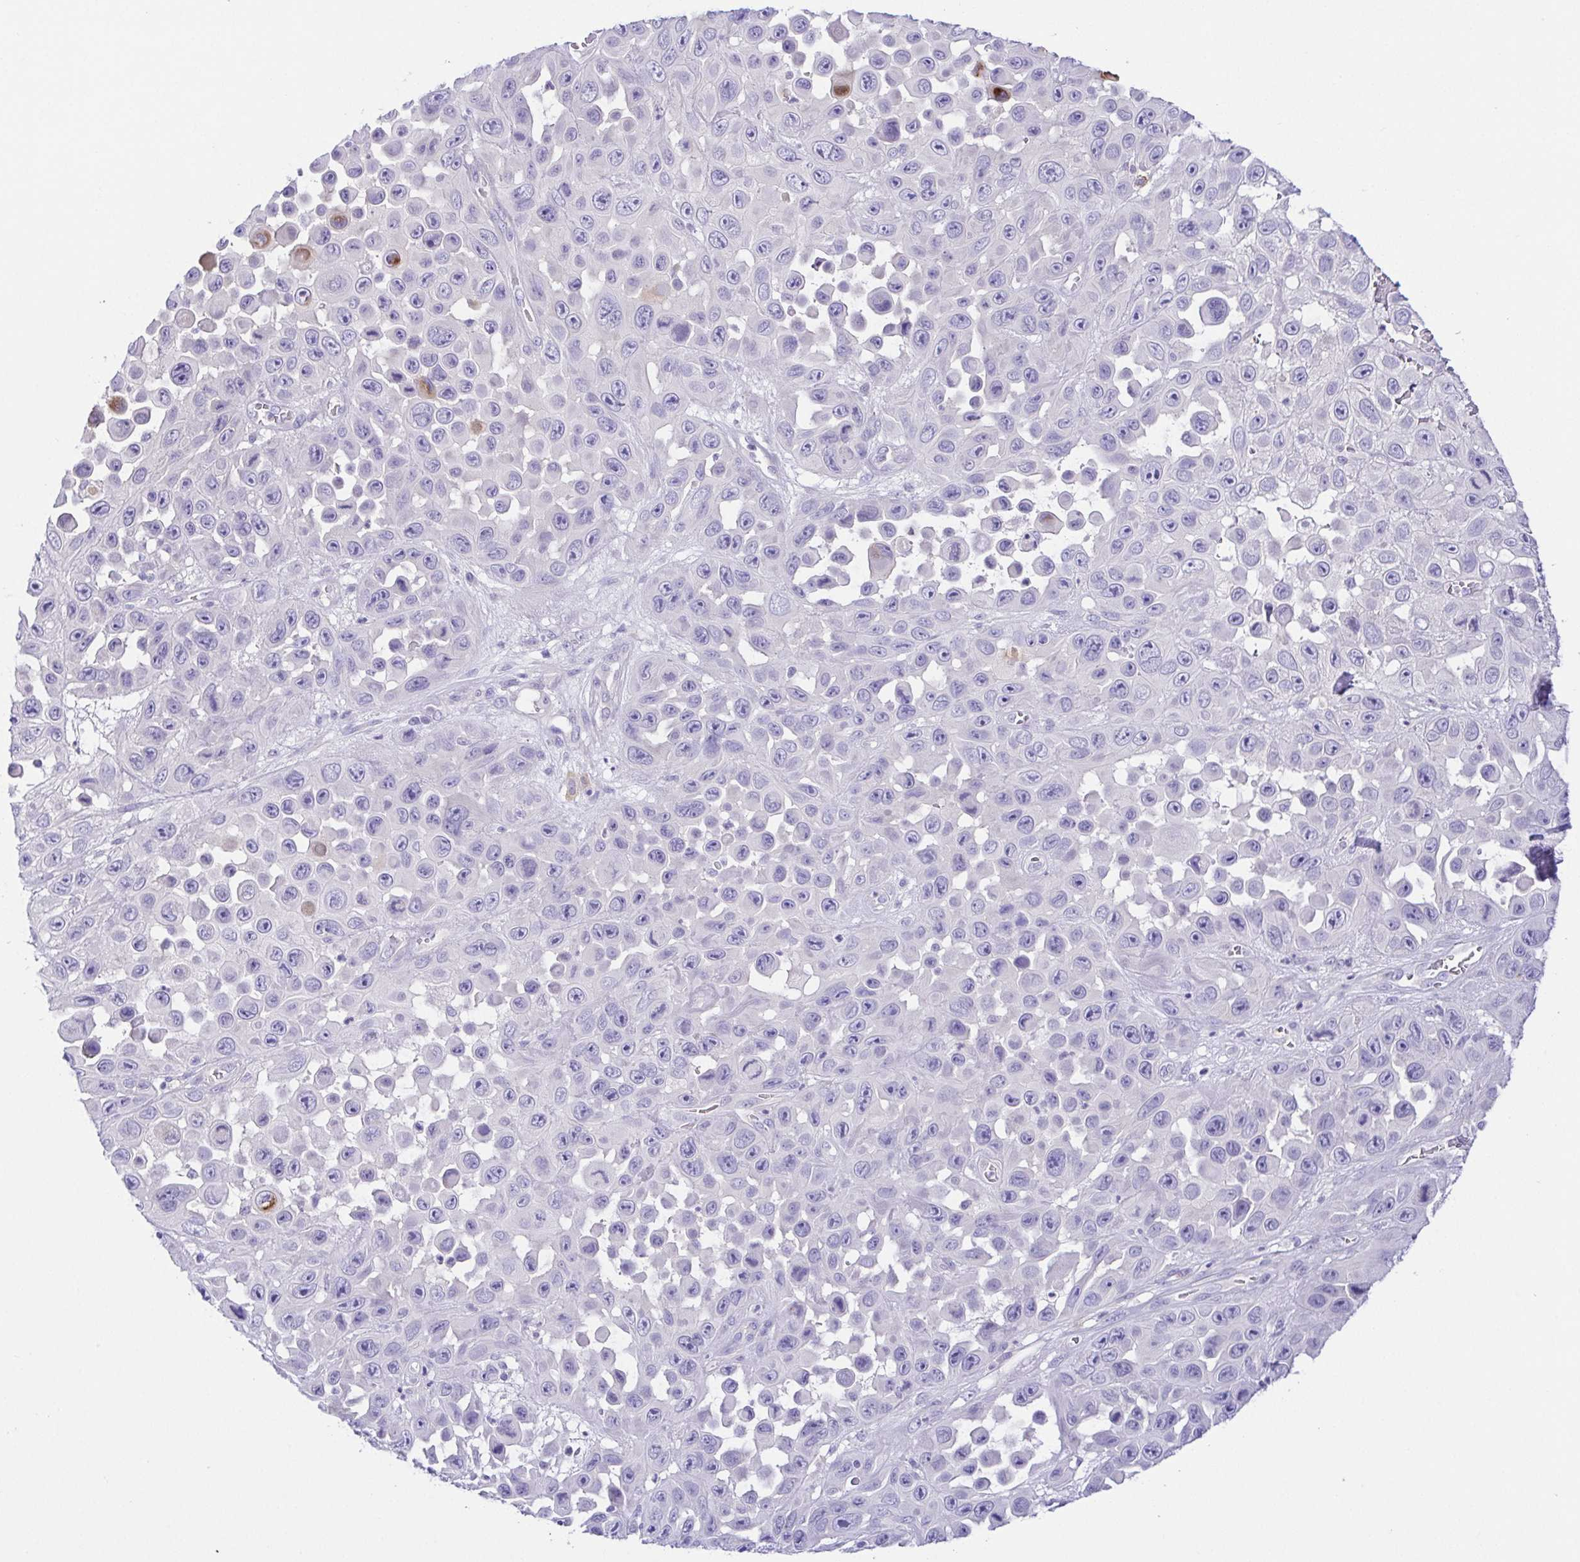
{"staining": {"intensity": "strong", "quantity": "25%-75%", "location": "cytoplasmic/membranous"}, "tissue": "skin cancer", "cell_type": "Tumor cells", "image_type": "cancer", "snomed": [{"axis": "morphology", "description": "Squamous cell carcinoma, NOS"}, {"axis": "topography", "description": "Skin"}], "caption": "This photomicrograph displays squamous cell carcinoma (skin) stained with IHC to label a protein in brown. The cytoplasmic/membranous of tumor cells show strong positivity for the protein. Nuclei are counter-stained blue.", "gene": "KRTDAP", "patient": {"sex": "male", "age": 81}}